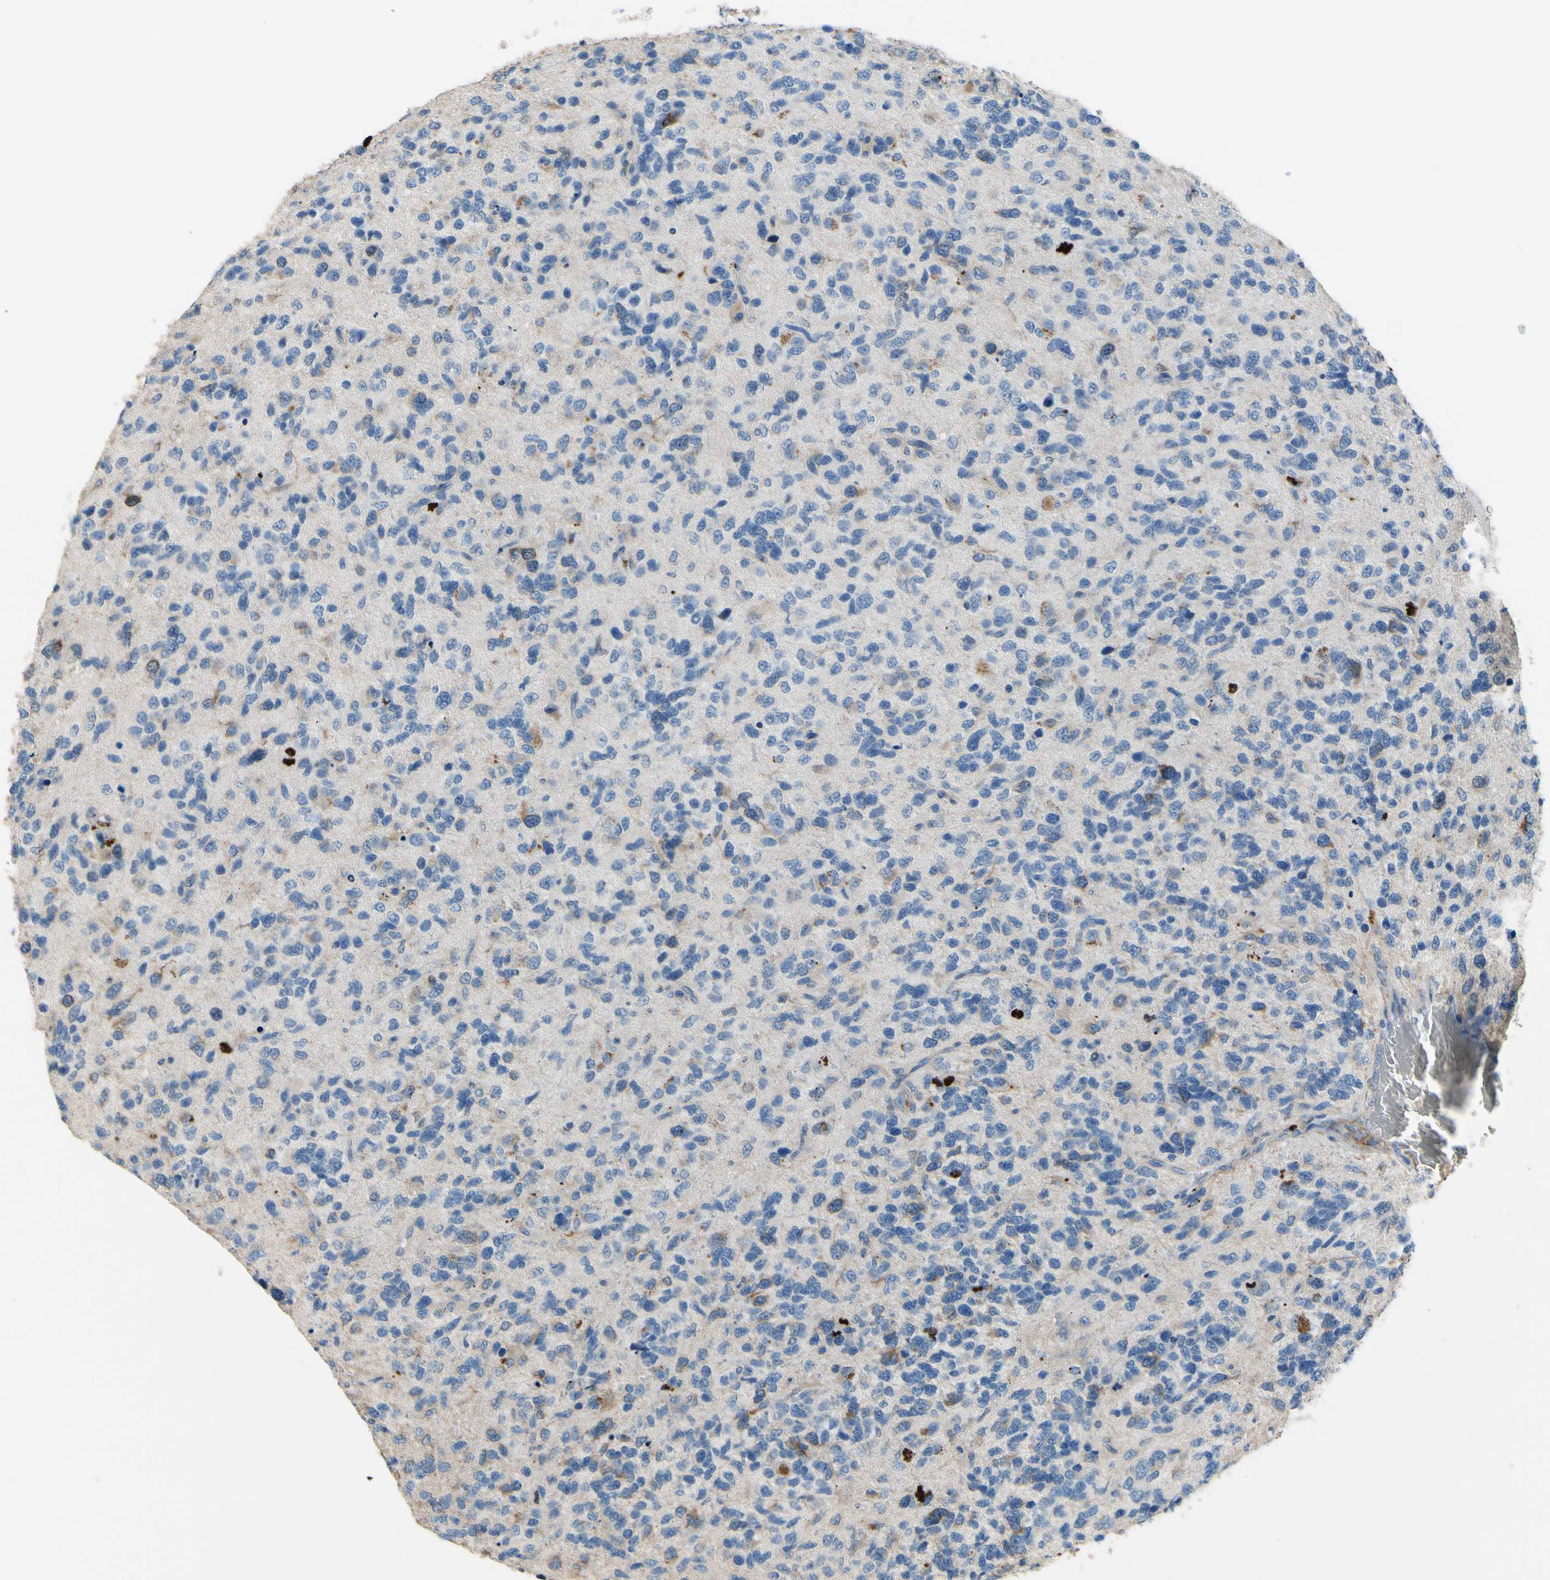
{"staining": {"intensity": "moderate", "quantity": "<25%", "location": "cytoplasmic/membranous"}, "tissue": "glioma", "cell_type": "Tumor cells", "image_type": "cancer", "snomed": [{"axis": "morphology", "description": "Glioma, malignant, High grade"}, {"axis": "topography", "description": "Brain"}], "caption": "IHC (DAB (3,3'-diaminobenzidine)) staining of human glioma demonstrates moderate cytoplasmic/membranous protein staining in approximately <25% of tumor cells. The staining was performed using DAB (3,3'-diaminobenzidine) to visualize the protein expression in brown, while the nuclei were stained in blue with hematoxylin (Magnification: 20x).", "gene": "CKAP2", "patient": {"sex": "female", "age": 58}}